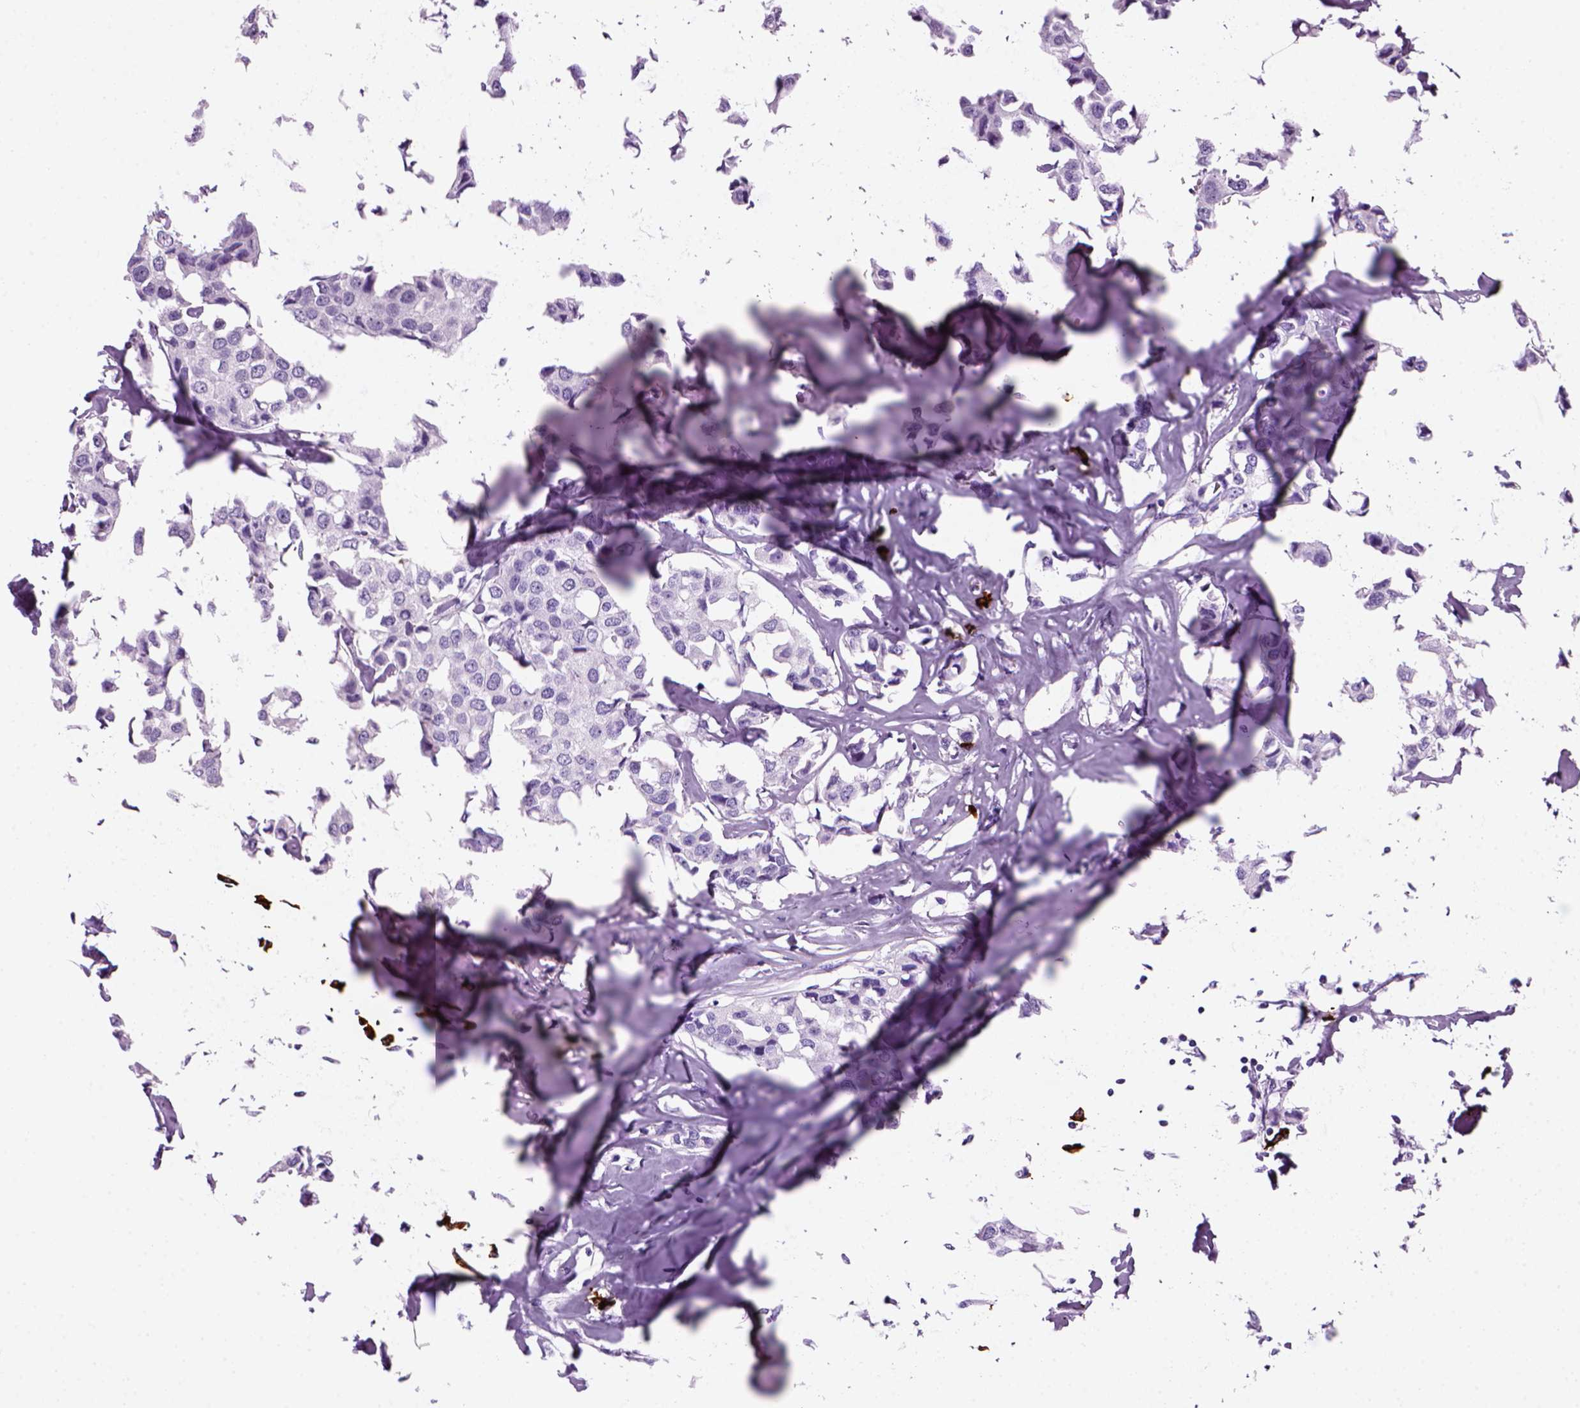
{"staining": {"intensity": "negative", "quantity": "none", "location": "none"}, "tissue": "breast cancer", "cell_type": "Tumor cells", "image_type": "cancer", "snomed": [{"axis": "morphology", "description": "Duct carcinoma"}, {"axis": "topography", "description": "Breast"}], "caption": "Photomicrograph shows no significant protein expression in tumor cells of breast cancer.", "gene": "MZB1", "patient": {"sex": "female", "age": 80}}